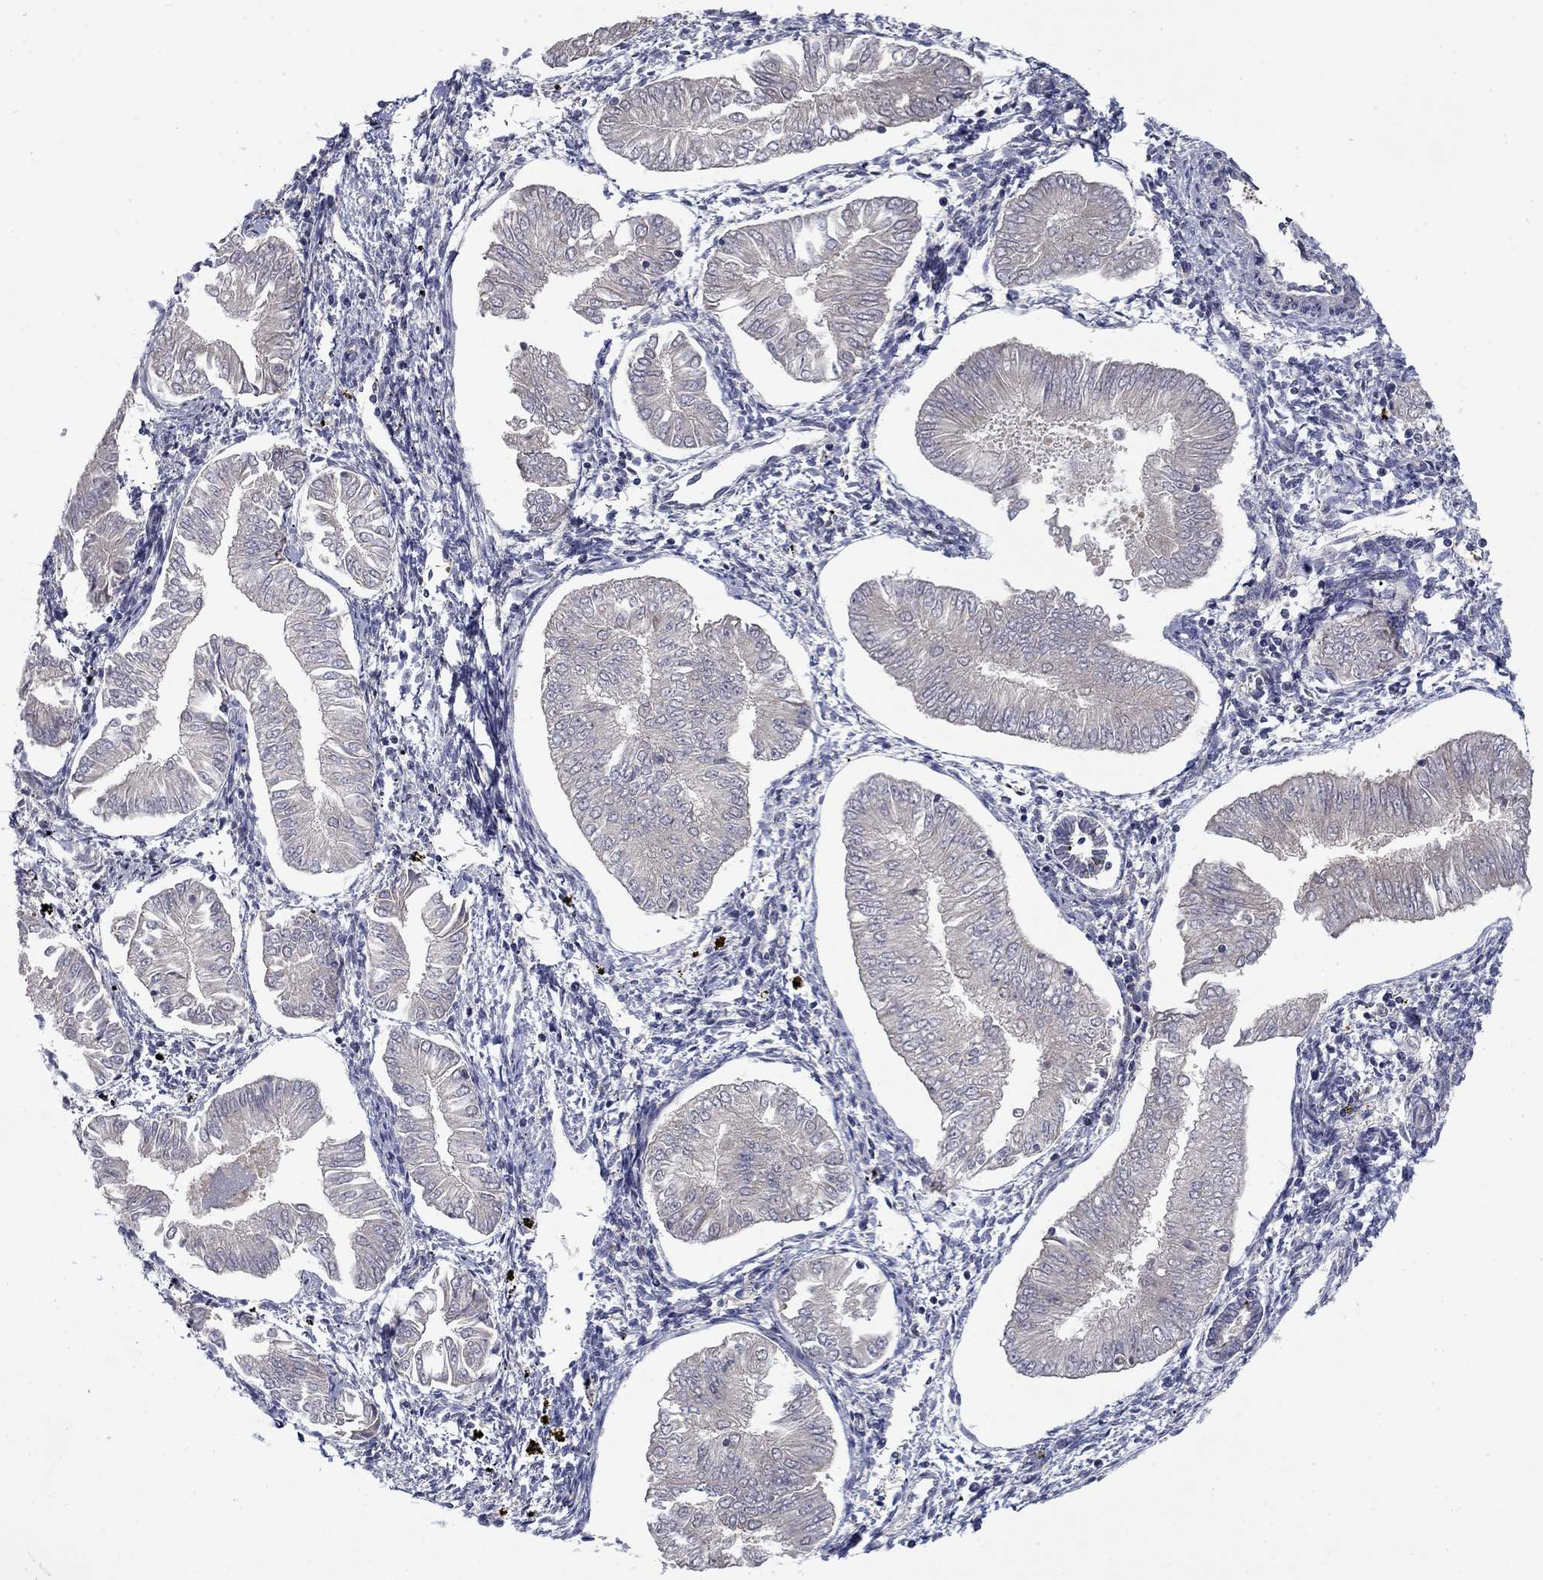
{"staining": {"intensity": "negative", "quantity": "none", "location": "none"}, "tissue": "endometrial cancer", "cell_type": "Tumor cells", "image_type": "cancer", "snomed": [{"axis": "morphology", "description": "Adenocarcinoma, NOS"}, {"axis": "topography", "description": "Endometrium"}], "caption": "A high-resolution histopathology image shows IHC staining of endometrial adenocarcinoma, which shows no significant staining in tumor cells. (Immunohistochemistry (ihc), brightfield microscopy, high magnification).", "gene": "MMAA", "patient": {"sex": "female", "age": 53}}